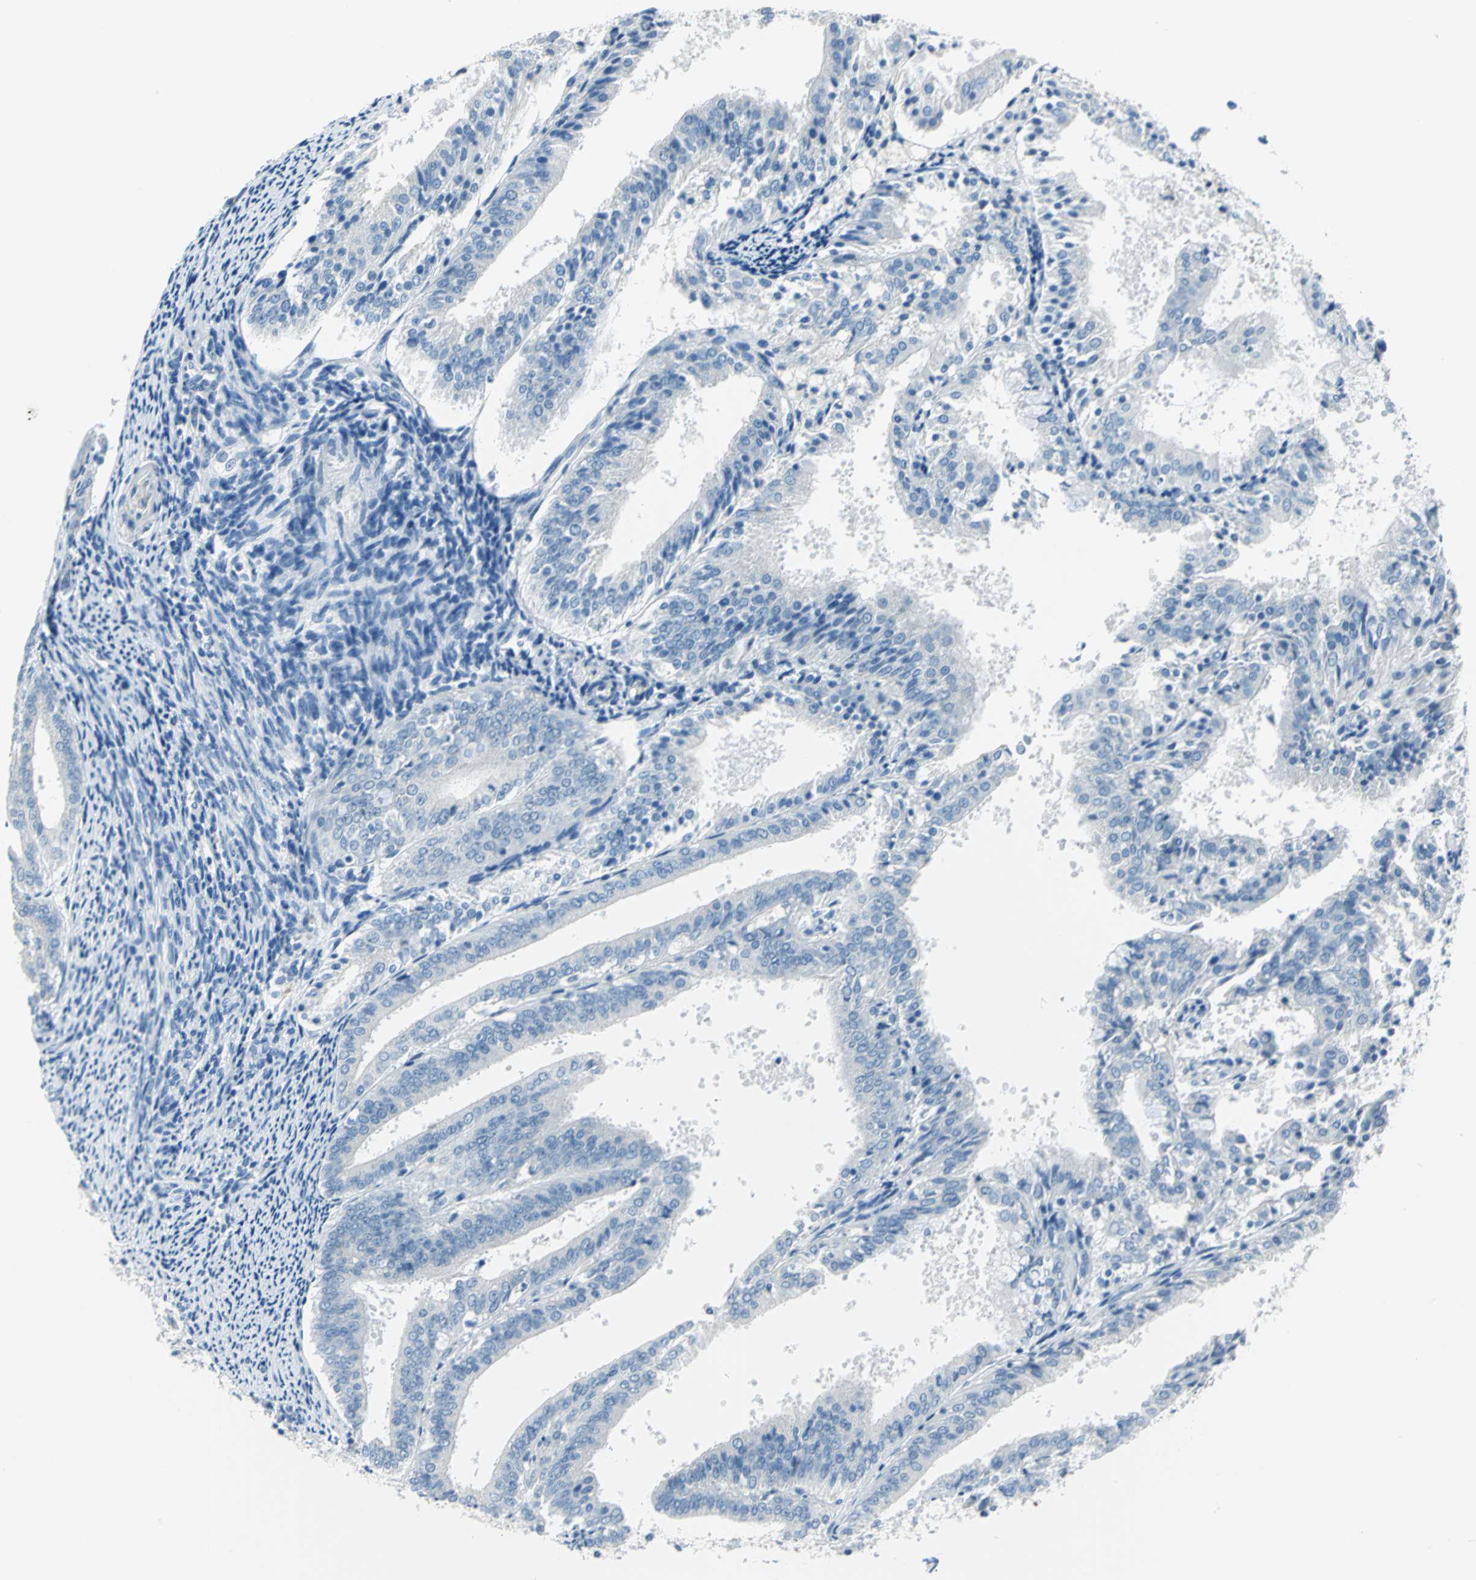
{"staining": {"intensity": "negative", "quantity": "none", "location": "none"}, "tissue": "endometrial cancer", "cell_type": "Tumor cells", "image_type": "cancer", "snomed": [{"axis": "morphology", "description": "Adenocarcinoma, NOS"}, {"axis": "topography", "description": "Endometrium"}], "caption": "Tumor cells are negative for brown protein staining in endometrial cancer.", "gene": "PKLR", "patient": {"sex": "female", "age": 63}}